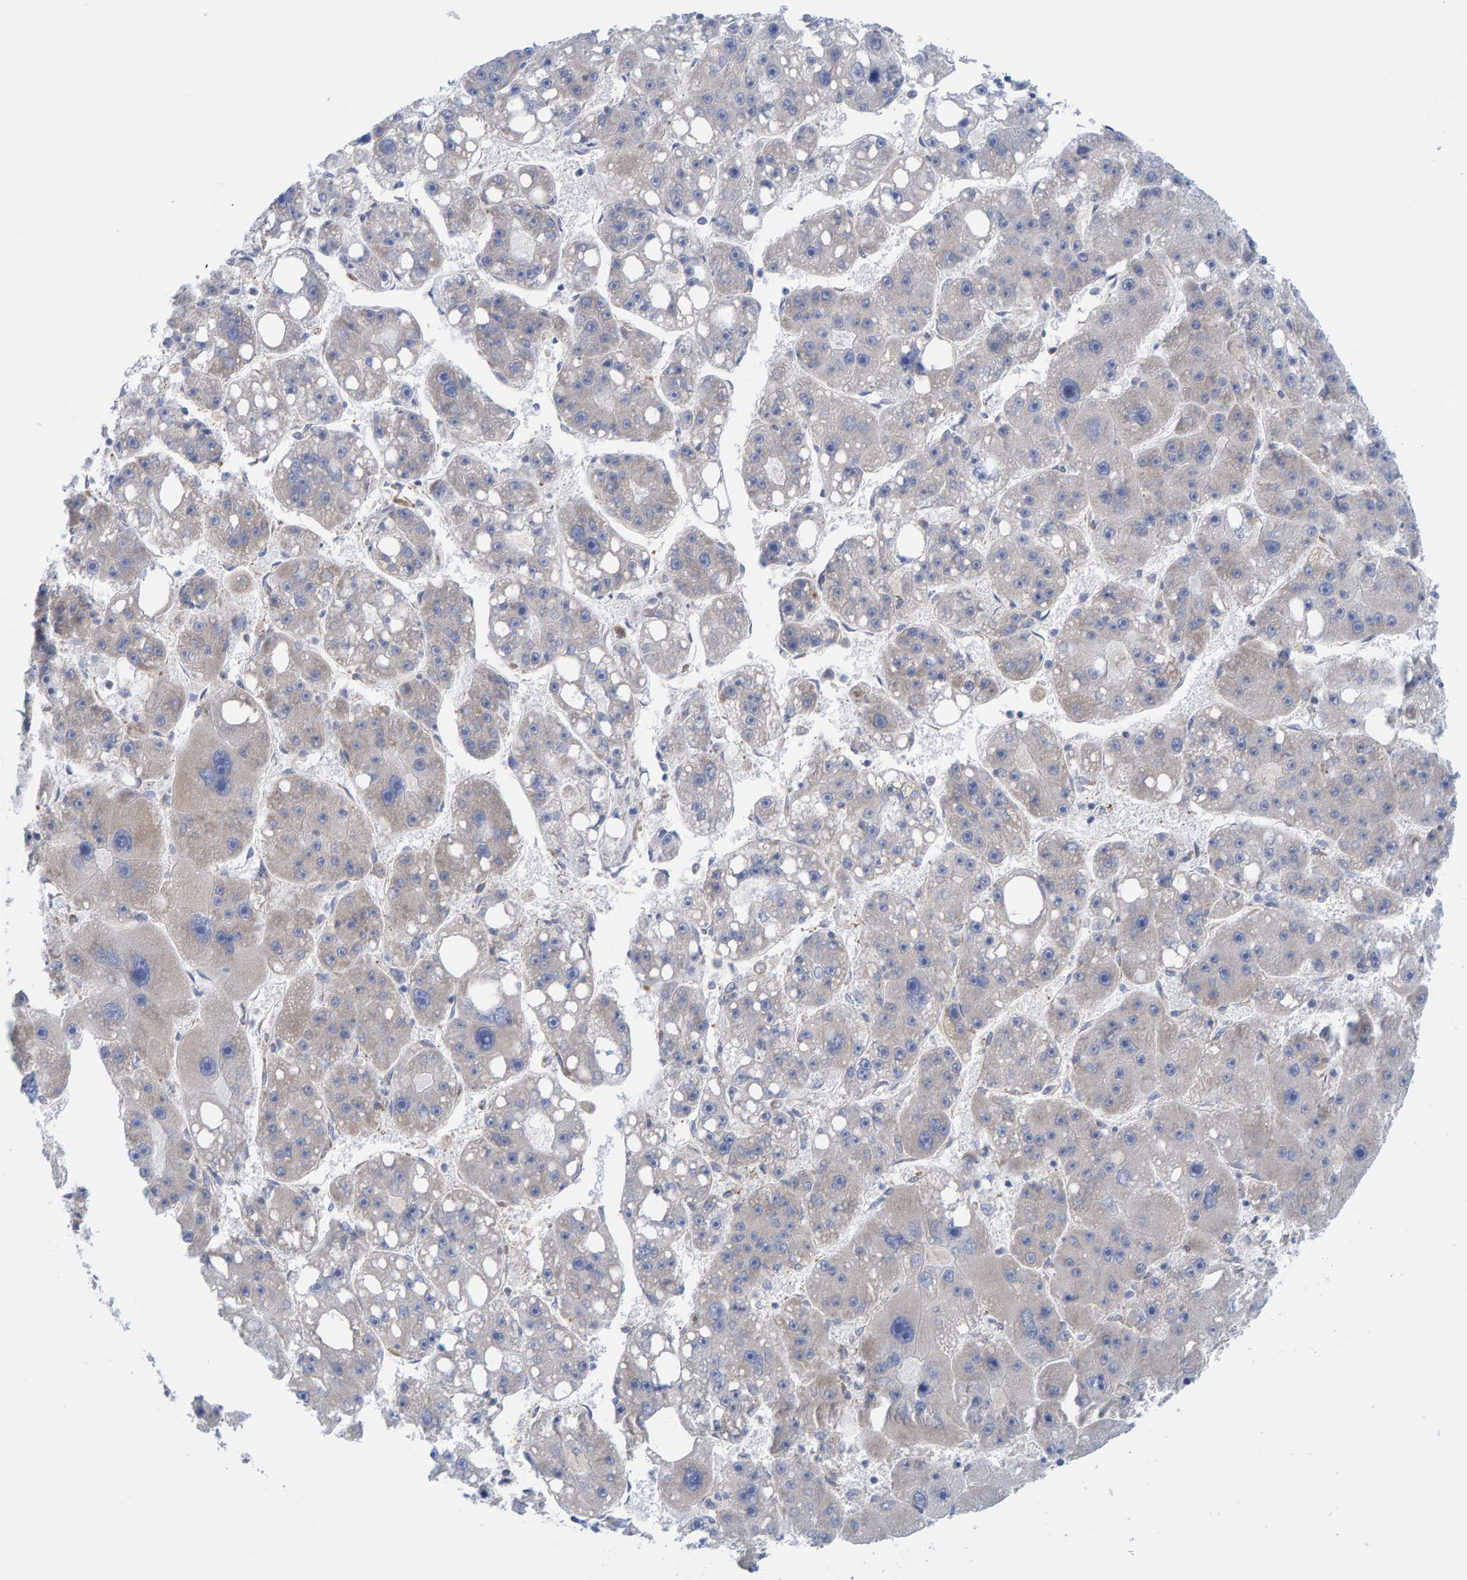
{"staining": {"intensity": "negative", "quantity": "none", "location": "none"}, "tissue": "liver cancer", "cell_type": "Tumor cells", "image_type": "cancer", "snomed": [{"axis": "morphology", "description": "Carcinoma, Hepatocellular, NOS"}, {"axis": "topography", "description": "Liver"}], "caption": "Tumor cells show no significant expression in hepatocellular carcinoma (liver). (DAB (3,3'-diaminobenzidine) immunohistochemistry visualized using brightfield microscopy, high magnification).", "gene": "CDK5RAP3", "patient": {"sex": "female", "age": 61}}